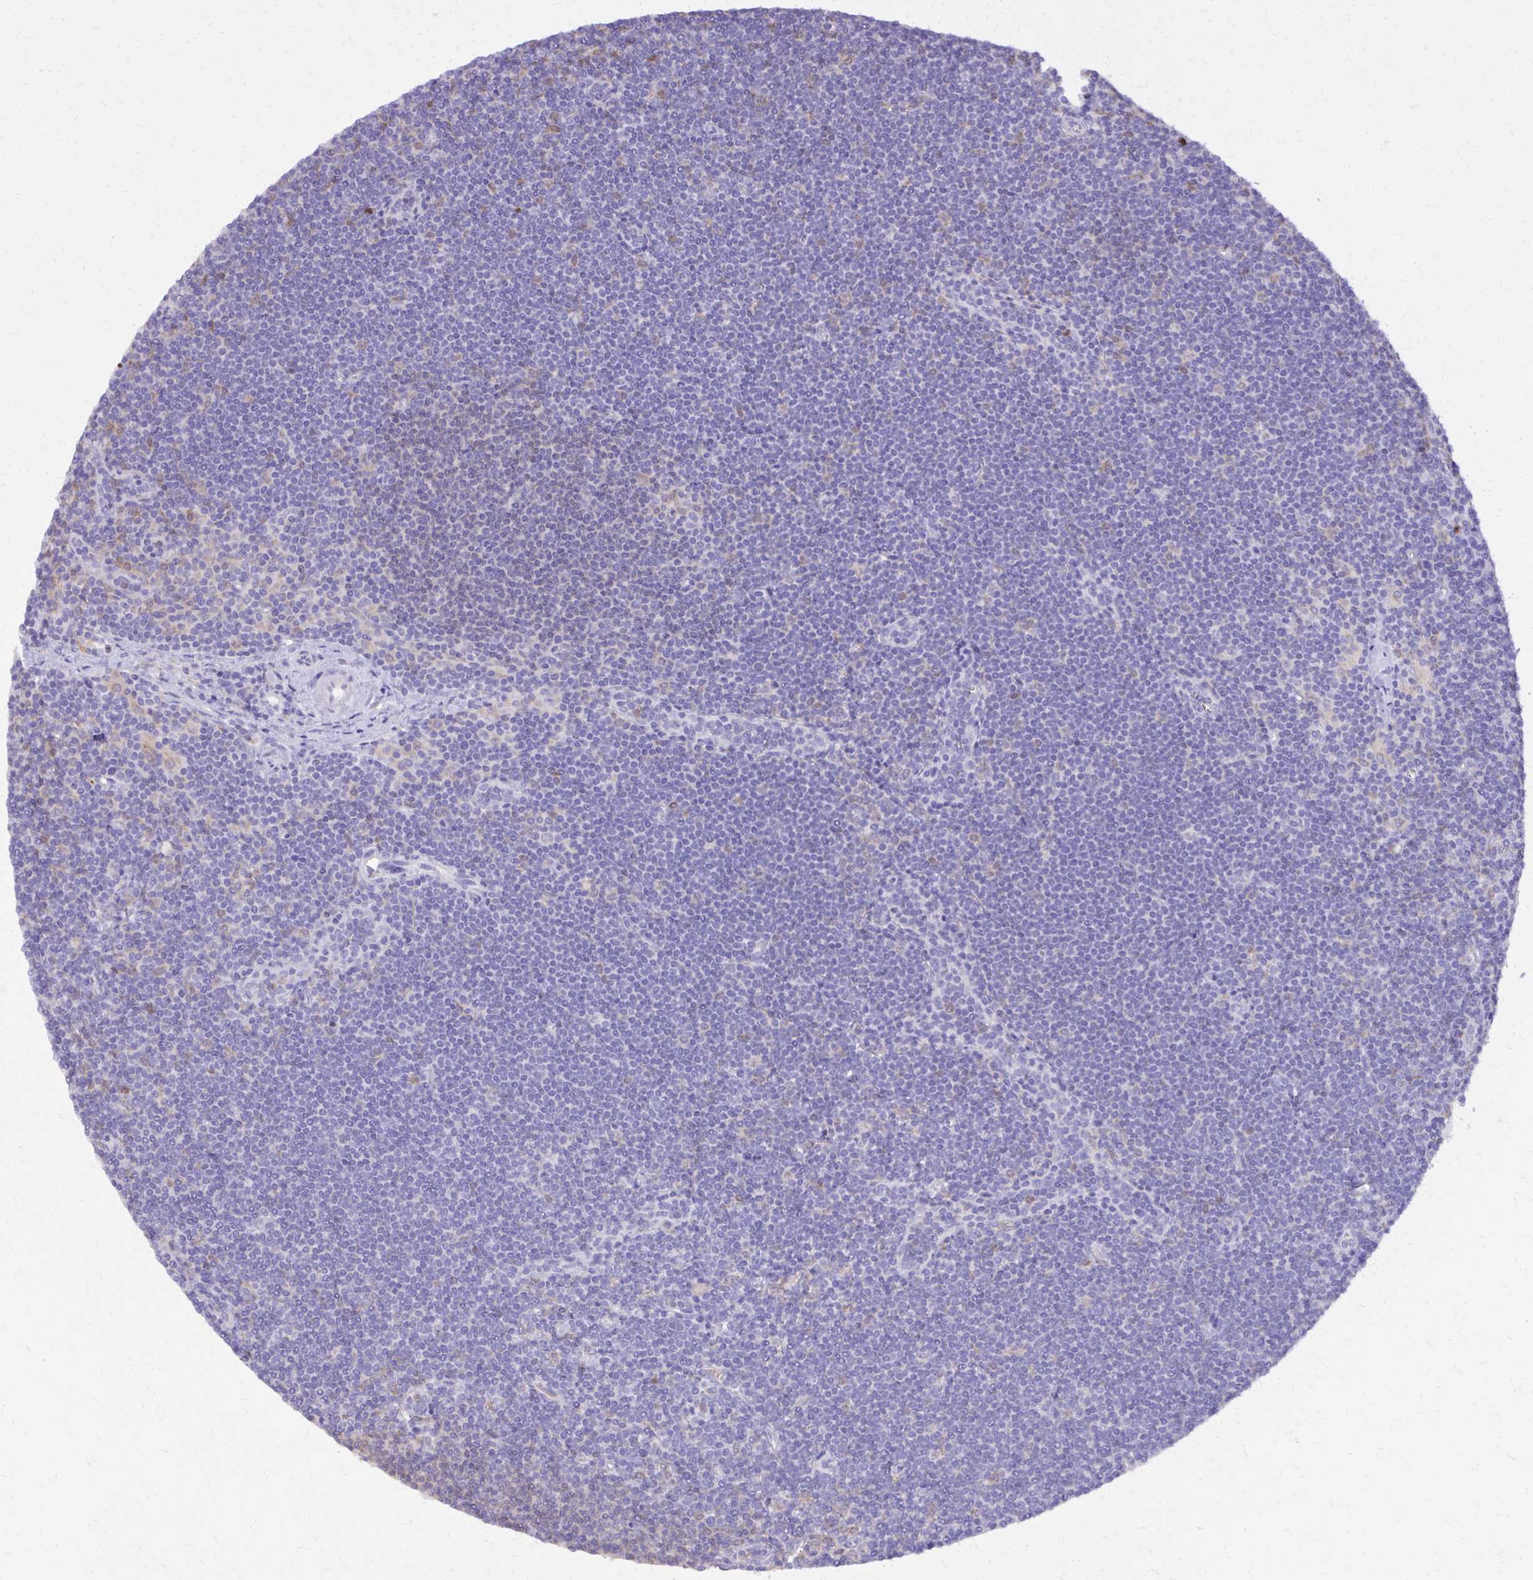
{"staining": {"intensity": "negative", "quantity": "none", "location": "none"}, "tissue": "lymphoma", "cell_type": "Tumor cells", "image_type": "cancer", "snomed": [{"axis": "morphology", "description": "Malignant lymphoma, non-Hodgkin's type, Low grade"}, {"axis": "topography", "description": "Lymph node"}], "caption": "Immunohistochemical staining of human low-grade malignant lymphoma, non-Hodgkin's type displays no significant positivity in tumor cells.", "gene": "CAT", "patient": {"sex": "female", "age": 73}}